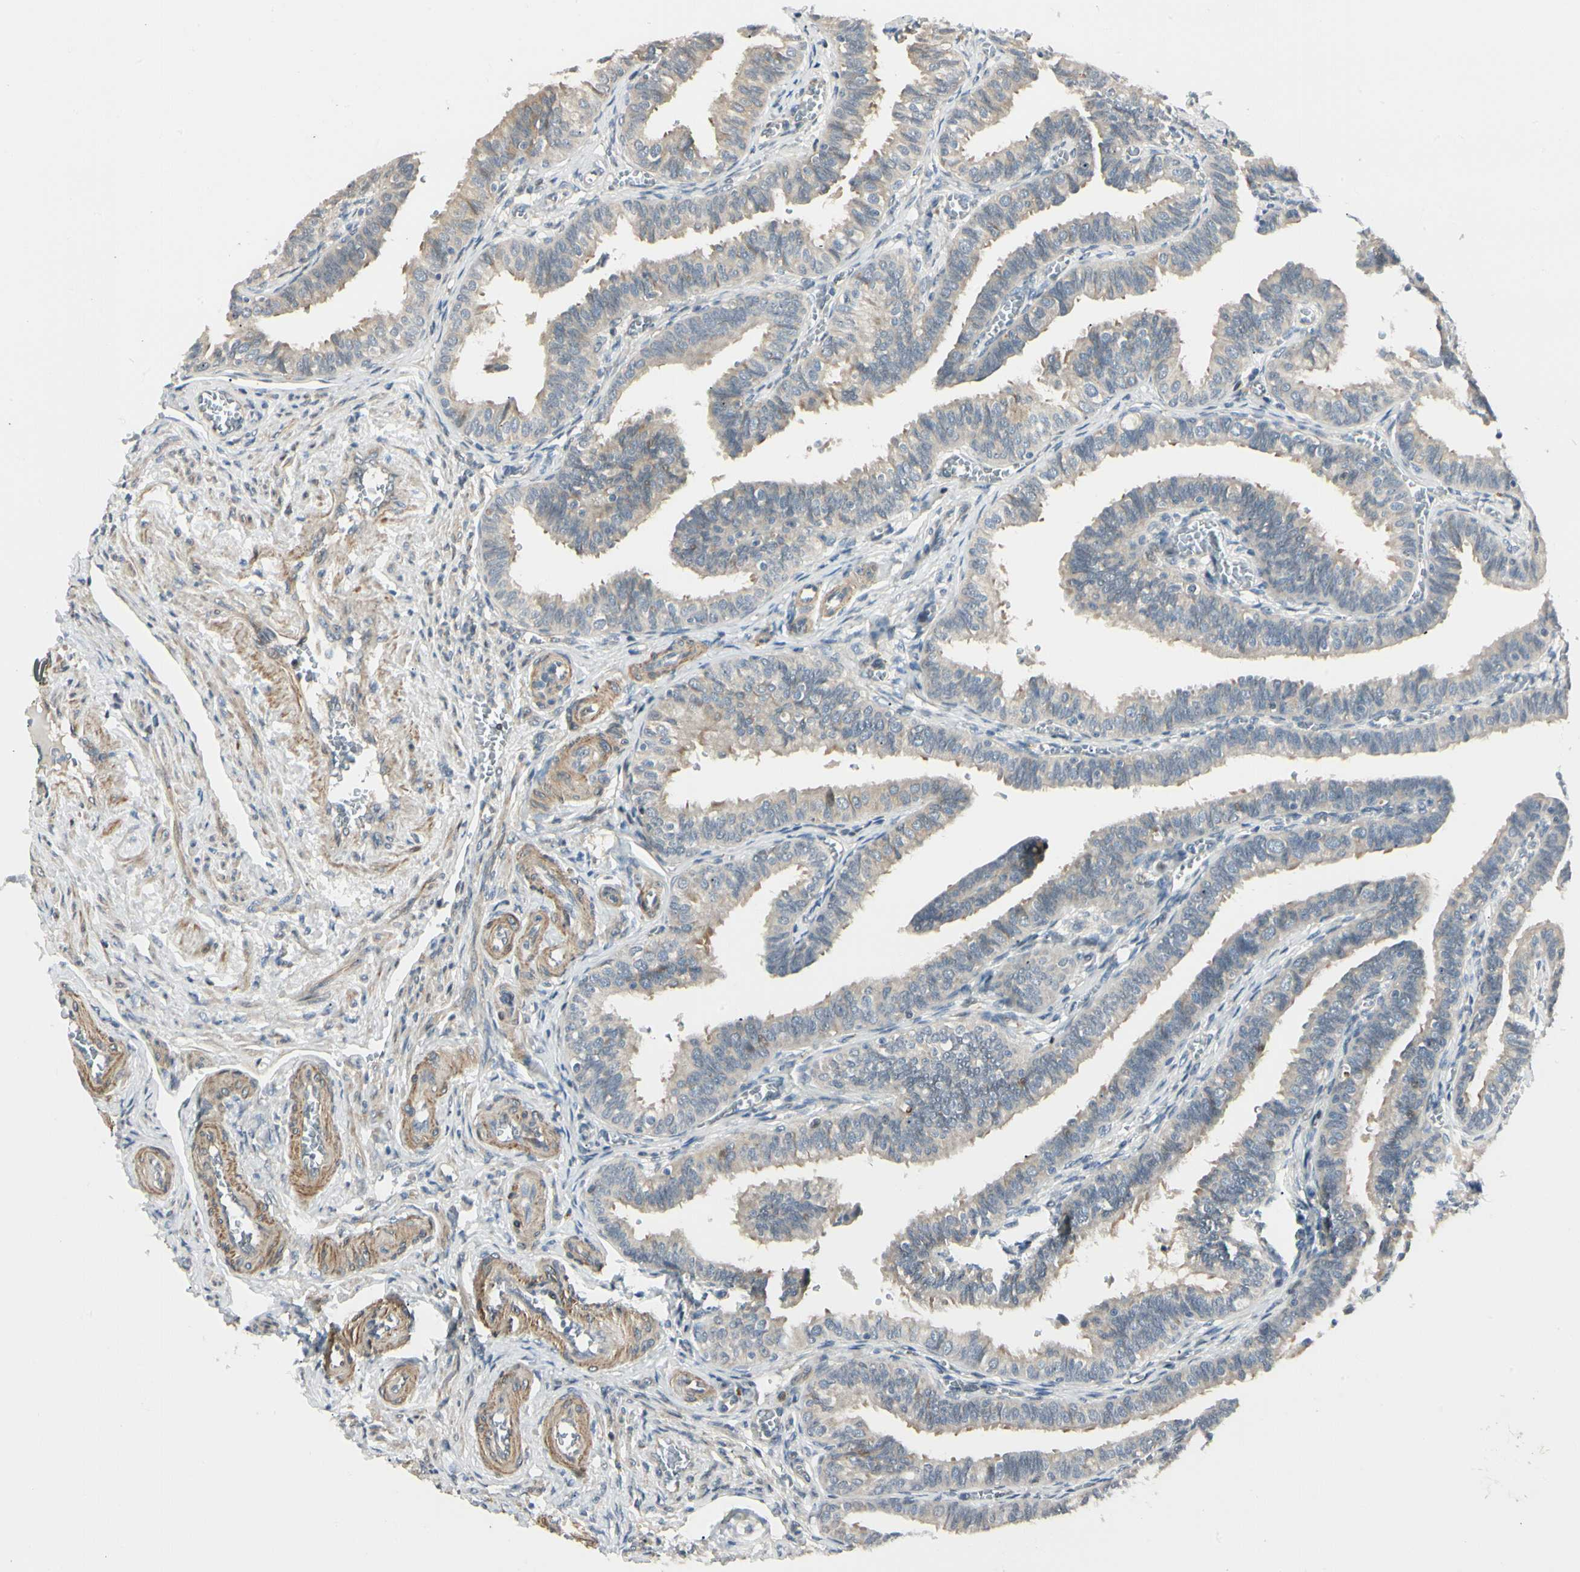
{"staining": {"intensity": "weak", "quantity": ">75%", "location": "cytoplasmic/membranous"}, "tissue": "fallopian tube", "cell_type": "Glandular cells", "image_type": "normal", "snomed": [{"axis": "morphology", "description": "Normal tissue, NOS"}, {"axis": "topography", "description": "Fallopian tube"}], "caption": "DAB immunohistochemical staining of benign human fallopian tube exhibits weak cytoplasmic/membranous protein expression in about >75% of glandular cells.", "gene": "P4HA3", "patient": {"sex": "female", "age": 46}}